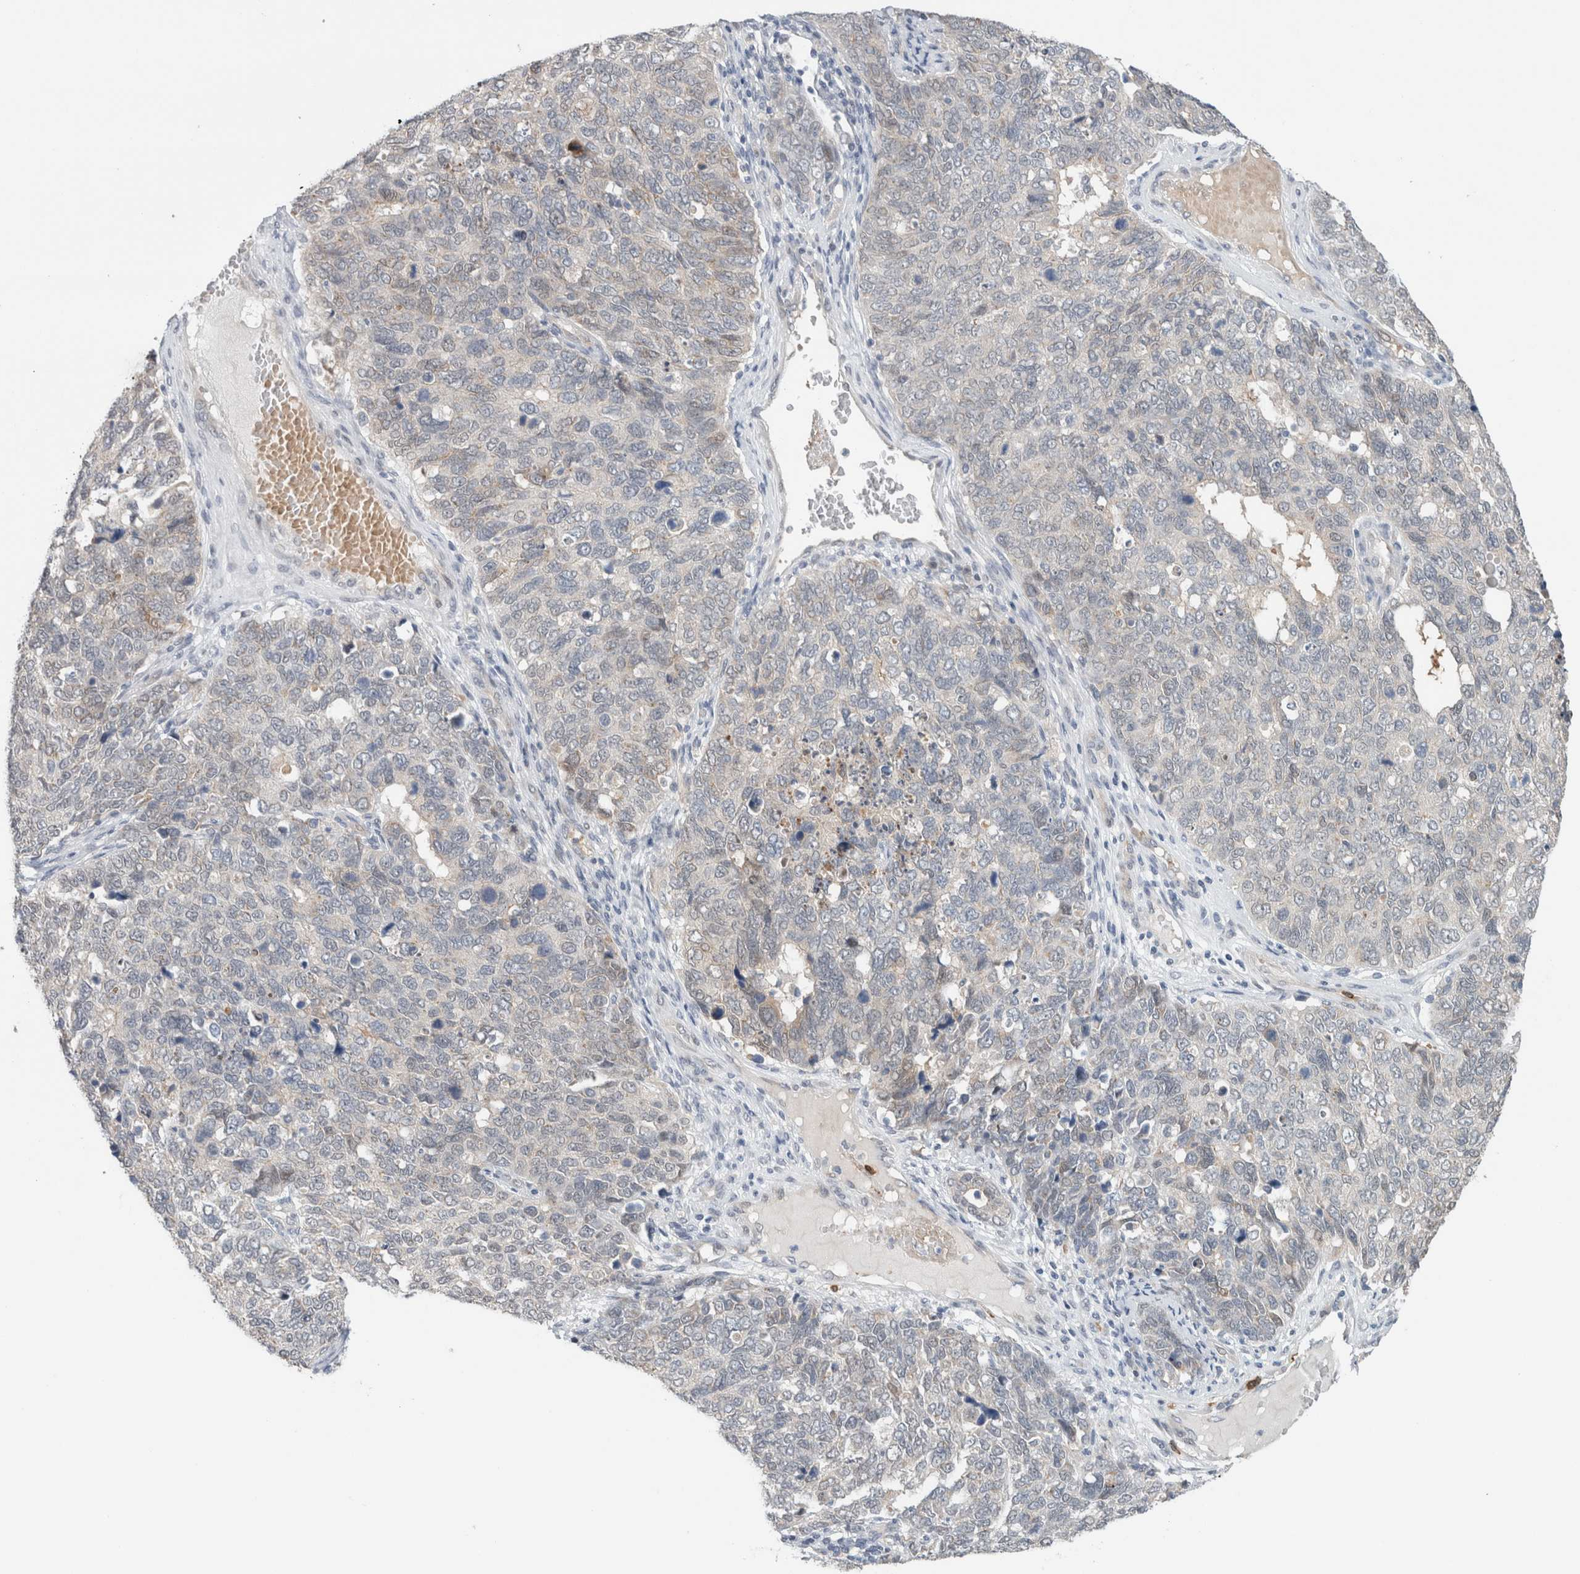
{"staining": {"intensity": "negative", "quantity": "none", "location": "none"}, "tissue": "cervical cancer", "cell_type": "Tumor cells", "image_type": "cancer", "snomed": [{"axis": "morphology", "description": "Squamous cell carcinoma, NOS"}, {"axis": "topography", "description": "Cervix"}], "caption": "Tumor cells show no significant positivity in cervical squamous cell carcinoma.", "gene": "CRAT", "patient": {"sex": "female", "age": 63}}